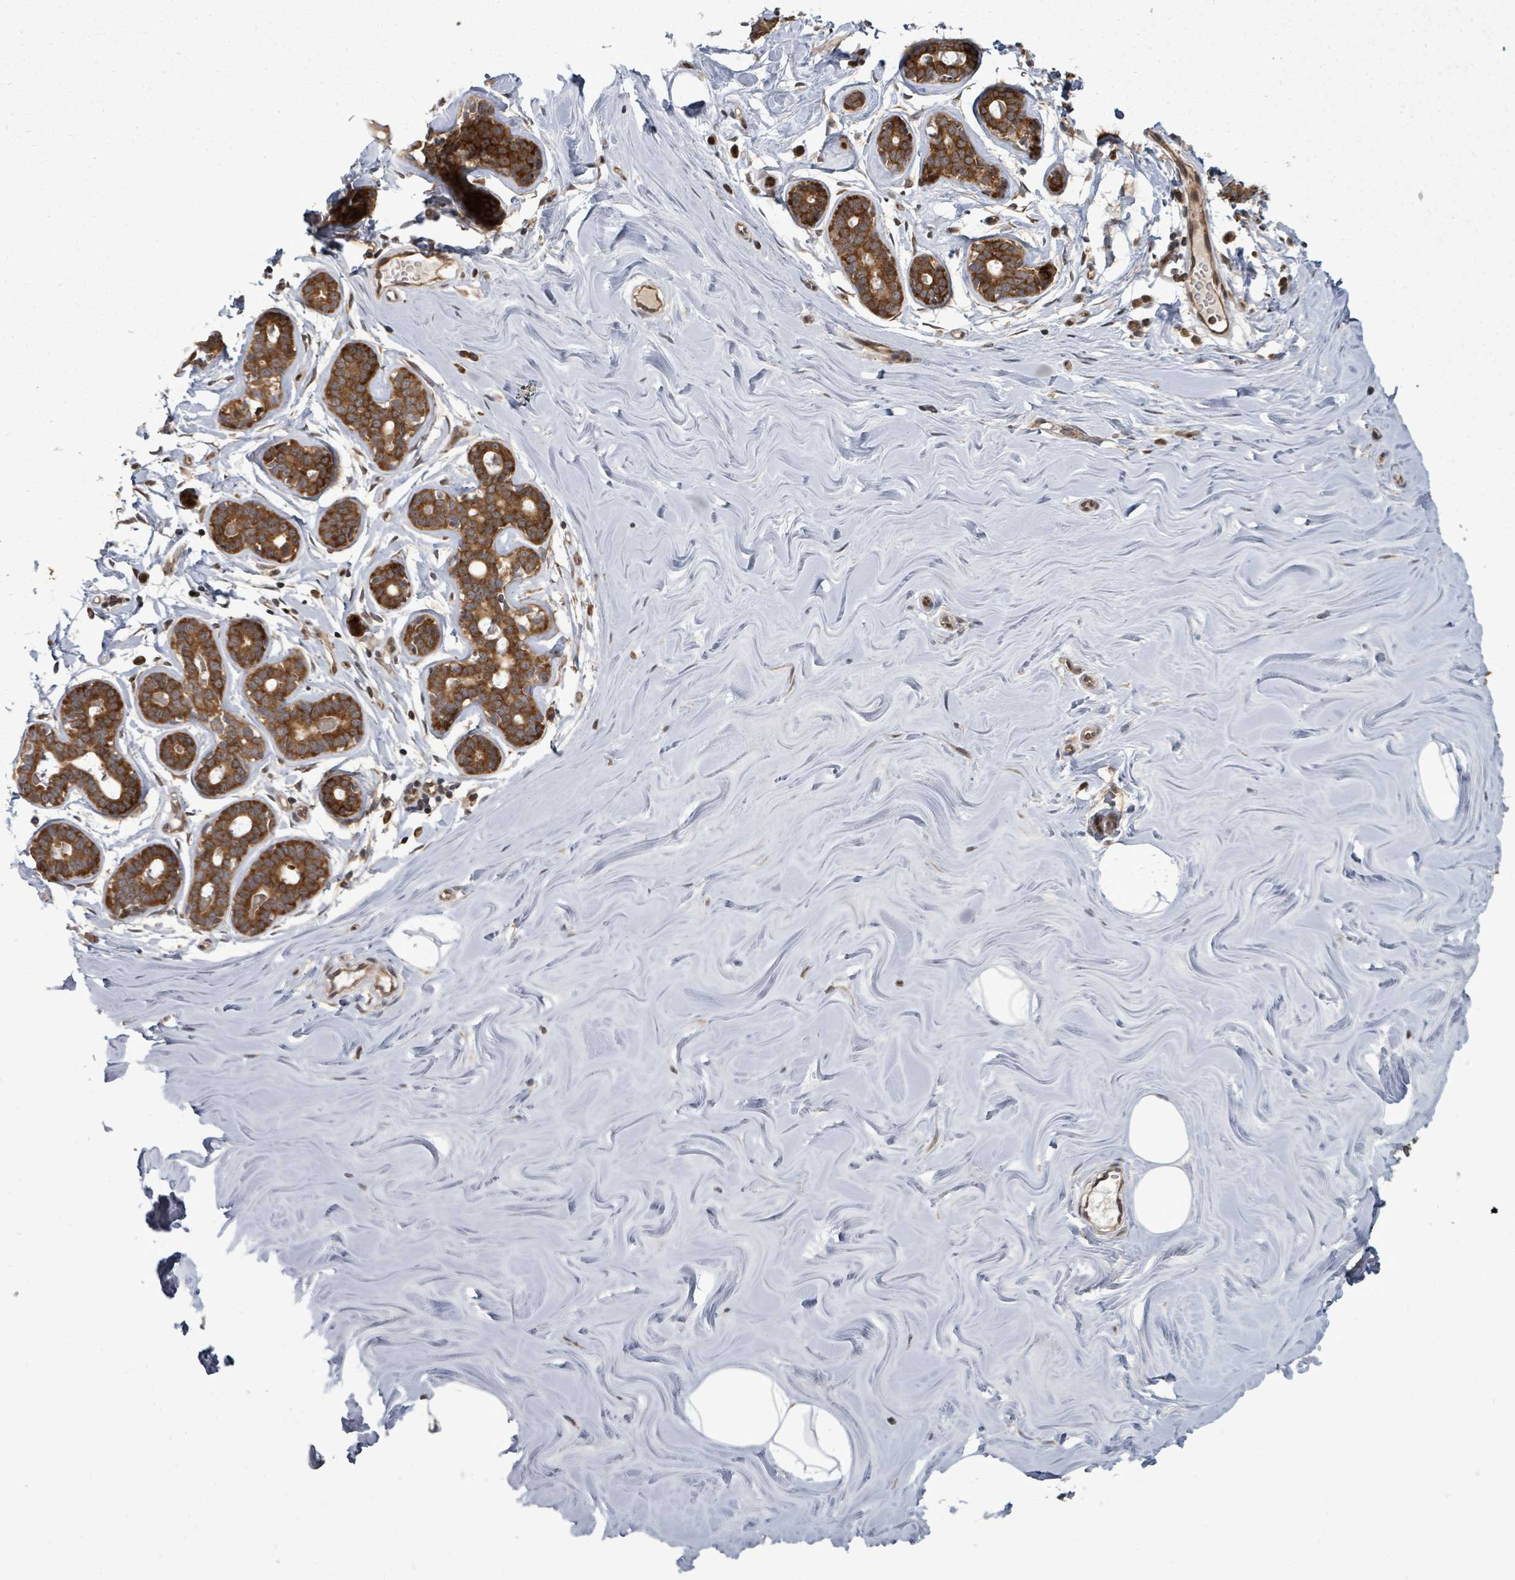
{"staining": {"intensity": "negative", "quantity": "none", "location": "none"}, "tissue": "breast", "cell_type": "Adipocytes", "image_type": "normal", "snomed": [{"axis": "morphology", "description": "Normal tissue, NOS"}, {"axis": "topography", "description": "Breast"}], "caption": "The IHC micrograph has no significant expression in adipocytes of breast. (DAB (3,3'-diaminobenzidine) immunohistochemistry (IHC) with hematoxylin counter stain).", "gene": "EIF3CL", "patient": {"sex": "female", "age": 25}}